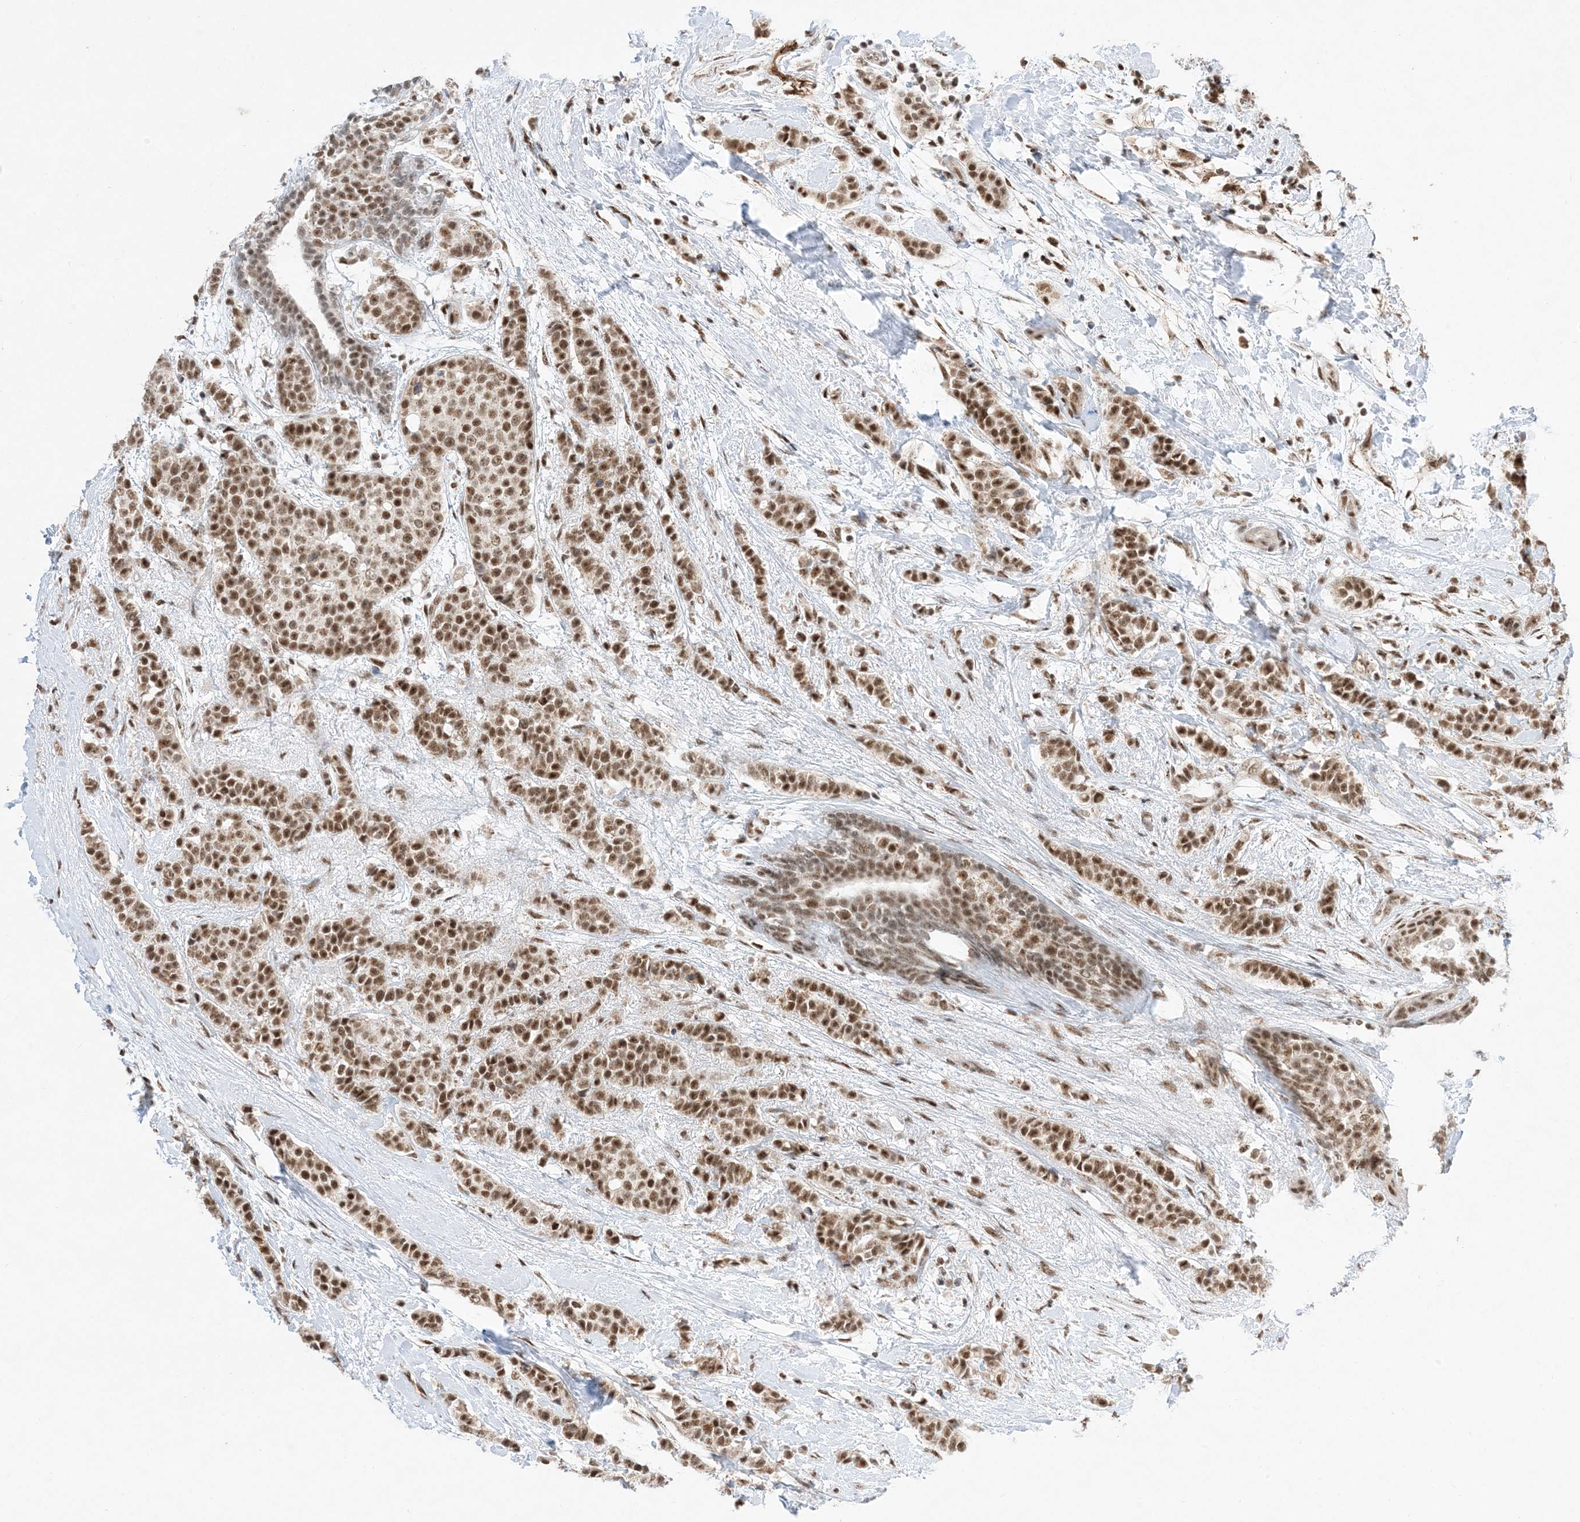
{"staining": {"intensity": "moderate", "quantity": ">75%", "location": "nuclear"}, "tissue": "breast cancer", "cell_type": "Tumor cells", "image_type": "cancer", "snomed": [{"axis": "morphology", "description": "Lobular carcinoma"}, {"axis": "topography", "description": "Breast"}], "caption": "Protein expression analysis of breast cancer (lobular carcinoma) displays moderate nuclear expression in approximately >75% of tumor cells.", "gene": "SF3A3", "patient": {"sex": "female", "age": 51}}